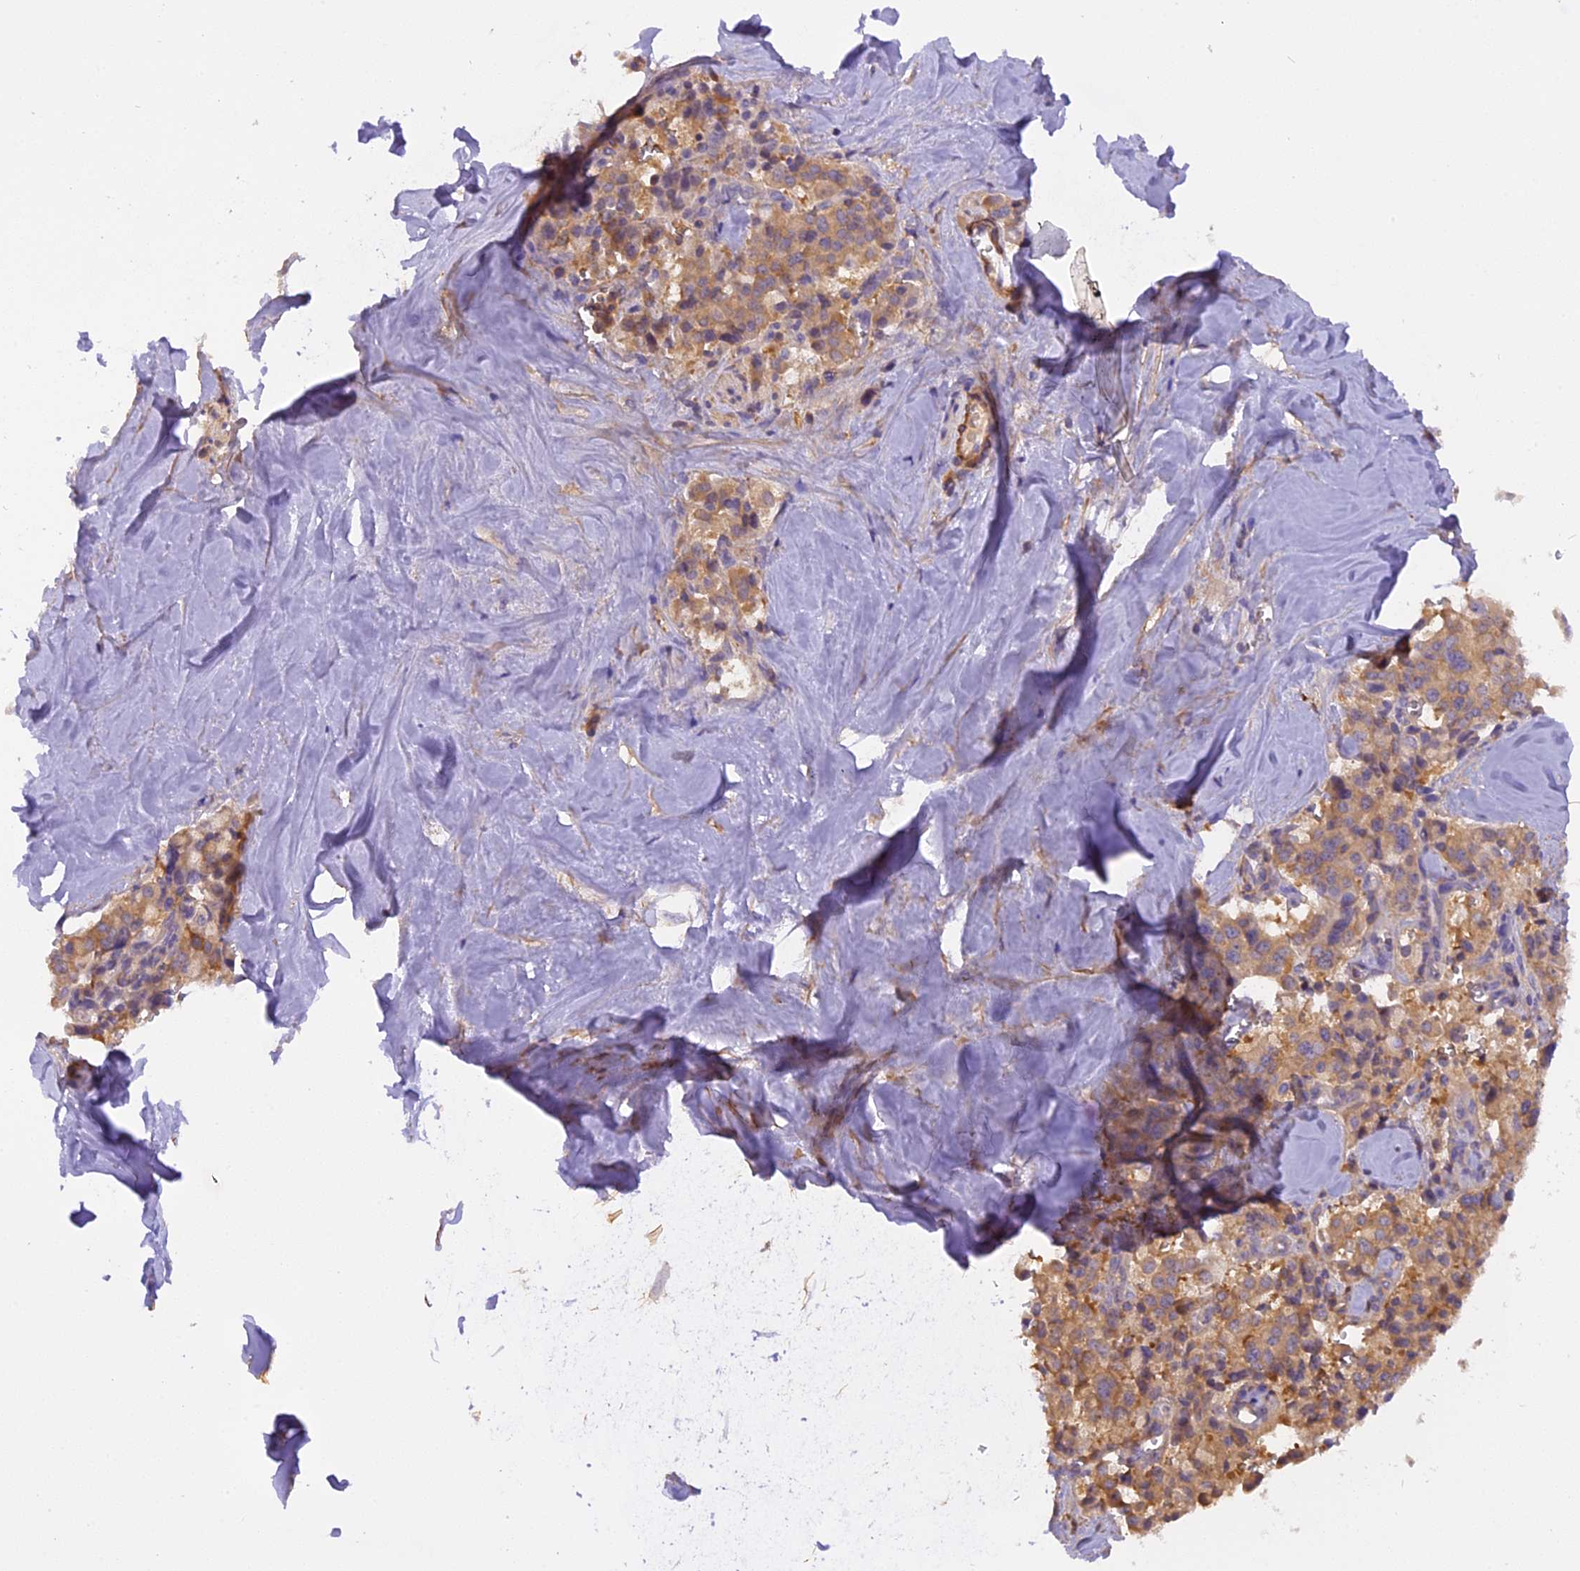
{"staining": {"intensity": "weak", "quantity": "25%-75%", "location": "cytoplasmic/membranous"}, "tissue": "pancreatic cancer", "cell_type": "Tumor cells", "image_type": "cancer", "snomed": [{"axis": "morphology", "description": "Adenocarcinoma, NOS"}, {"axis": "topography", "description": "Pancreas"}], "caption": "Immunohistochemical staining of human pancreatic cancer (adenocarcinoma) shows low levels of weak cytoplasmic/membranous expression in approximately 25%-75% of tumor cells.", "gene": "STOML1", "patient": {"sex": "male", "age": 65}}